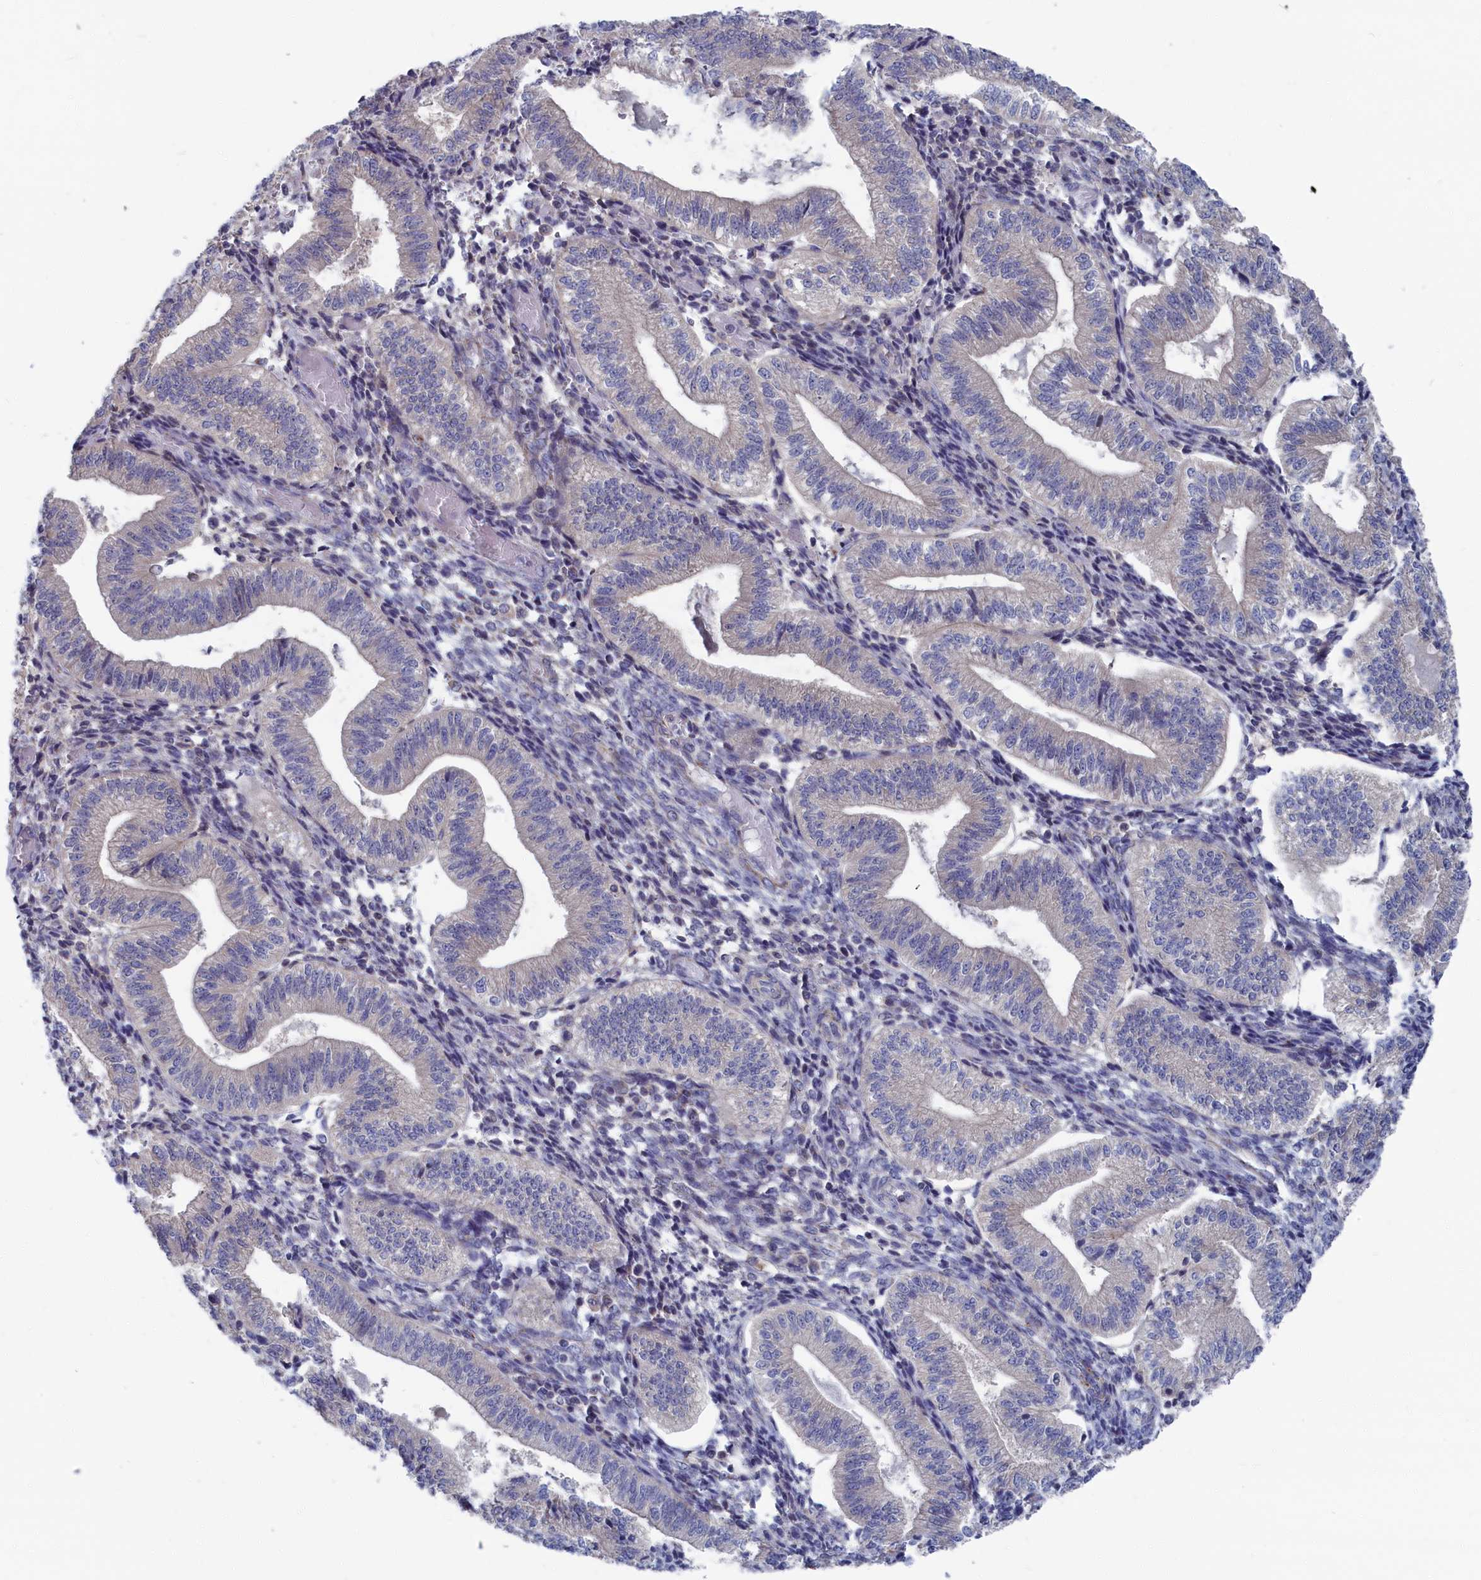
{"staining": {"intensity": "weak", "quantity": "<25%", "location": "cytoplasmic/membranous"}, "tissue": "endometrium", "cell_type": "Cells in endometrial stroma", "image_type": "normal", "snomed": [{"axis": "morphology", "description": "Normal tissue, NOS"}, {"axis": "topography", "description": "Endometrium"}], "caption": "Immunohistochemical staining of unremarkable endometrium shows no significant positivity in cells in endometrial stroma.", "gene": "CEND1", "patient": {"sex": "female", "age": 34}}